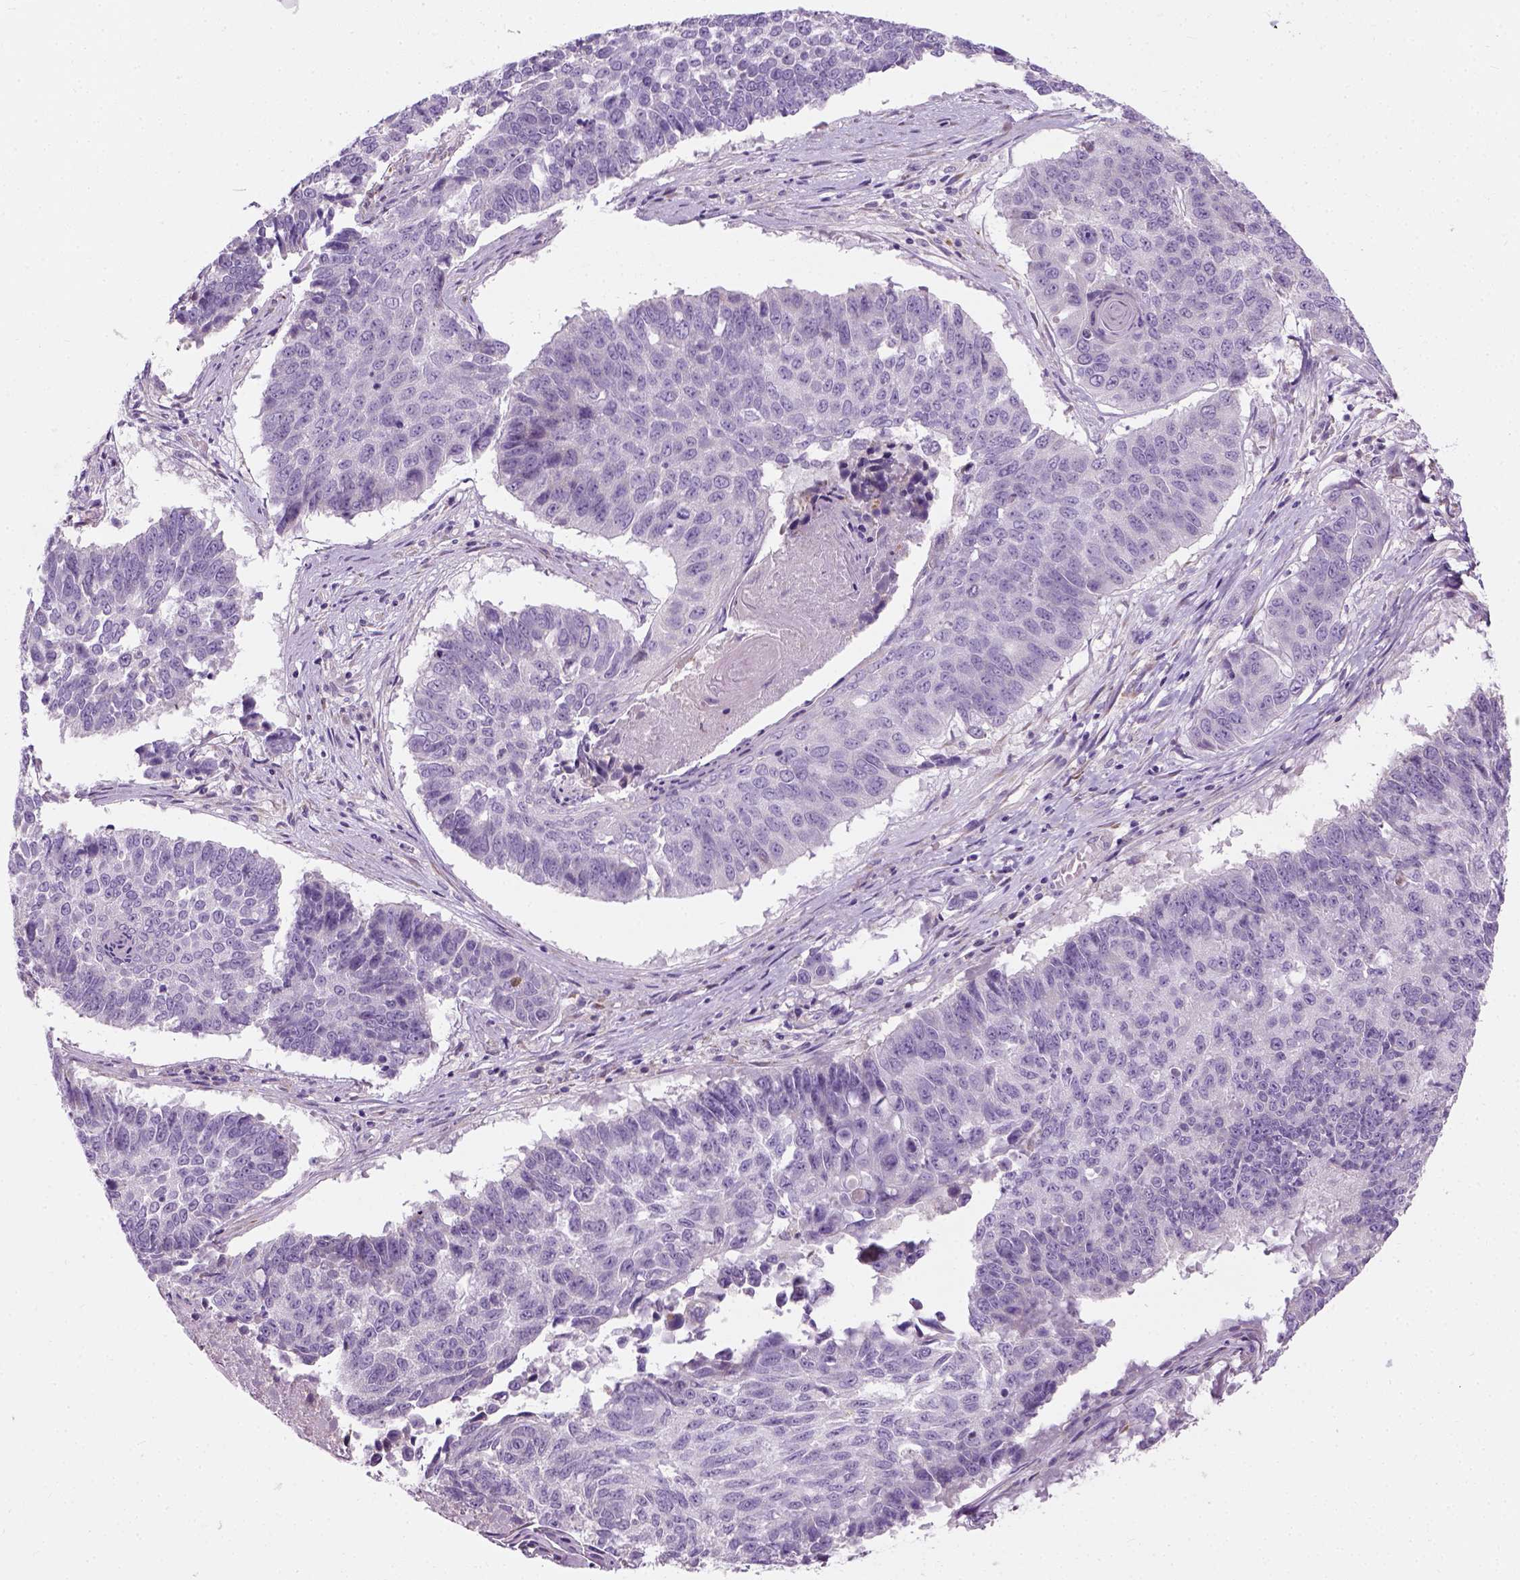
{"staining": {"intensity": "negative", "quantity": "none", "location": "none"}, "tissue": "lung cancer", "cell_type": "Tumor cells", "image_type": "cancer", "snomed": [{"axis": "morphology", "description": "Squamous cell carcinoma, NOS"}, {"axis": "topography", "description": "Lung"}], "caption": "Immunohistochemical staining of human lung cancer (squamous cell carcinoma) demonstrates no significant expression in tumor cells. (DAB (3,3'-diaminobenzidine) immunohistochemistry (IHC) with hematoxylin counter stain).", "gene": "TRIM72", "patient": {"sex": "male", "age": 73}}